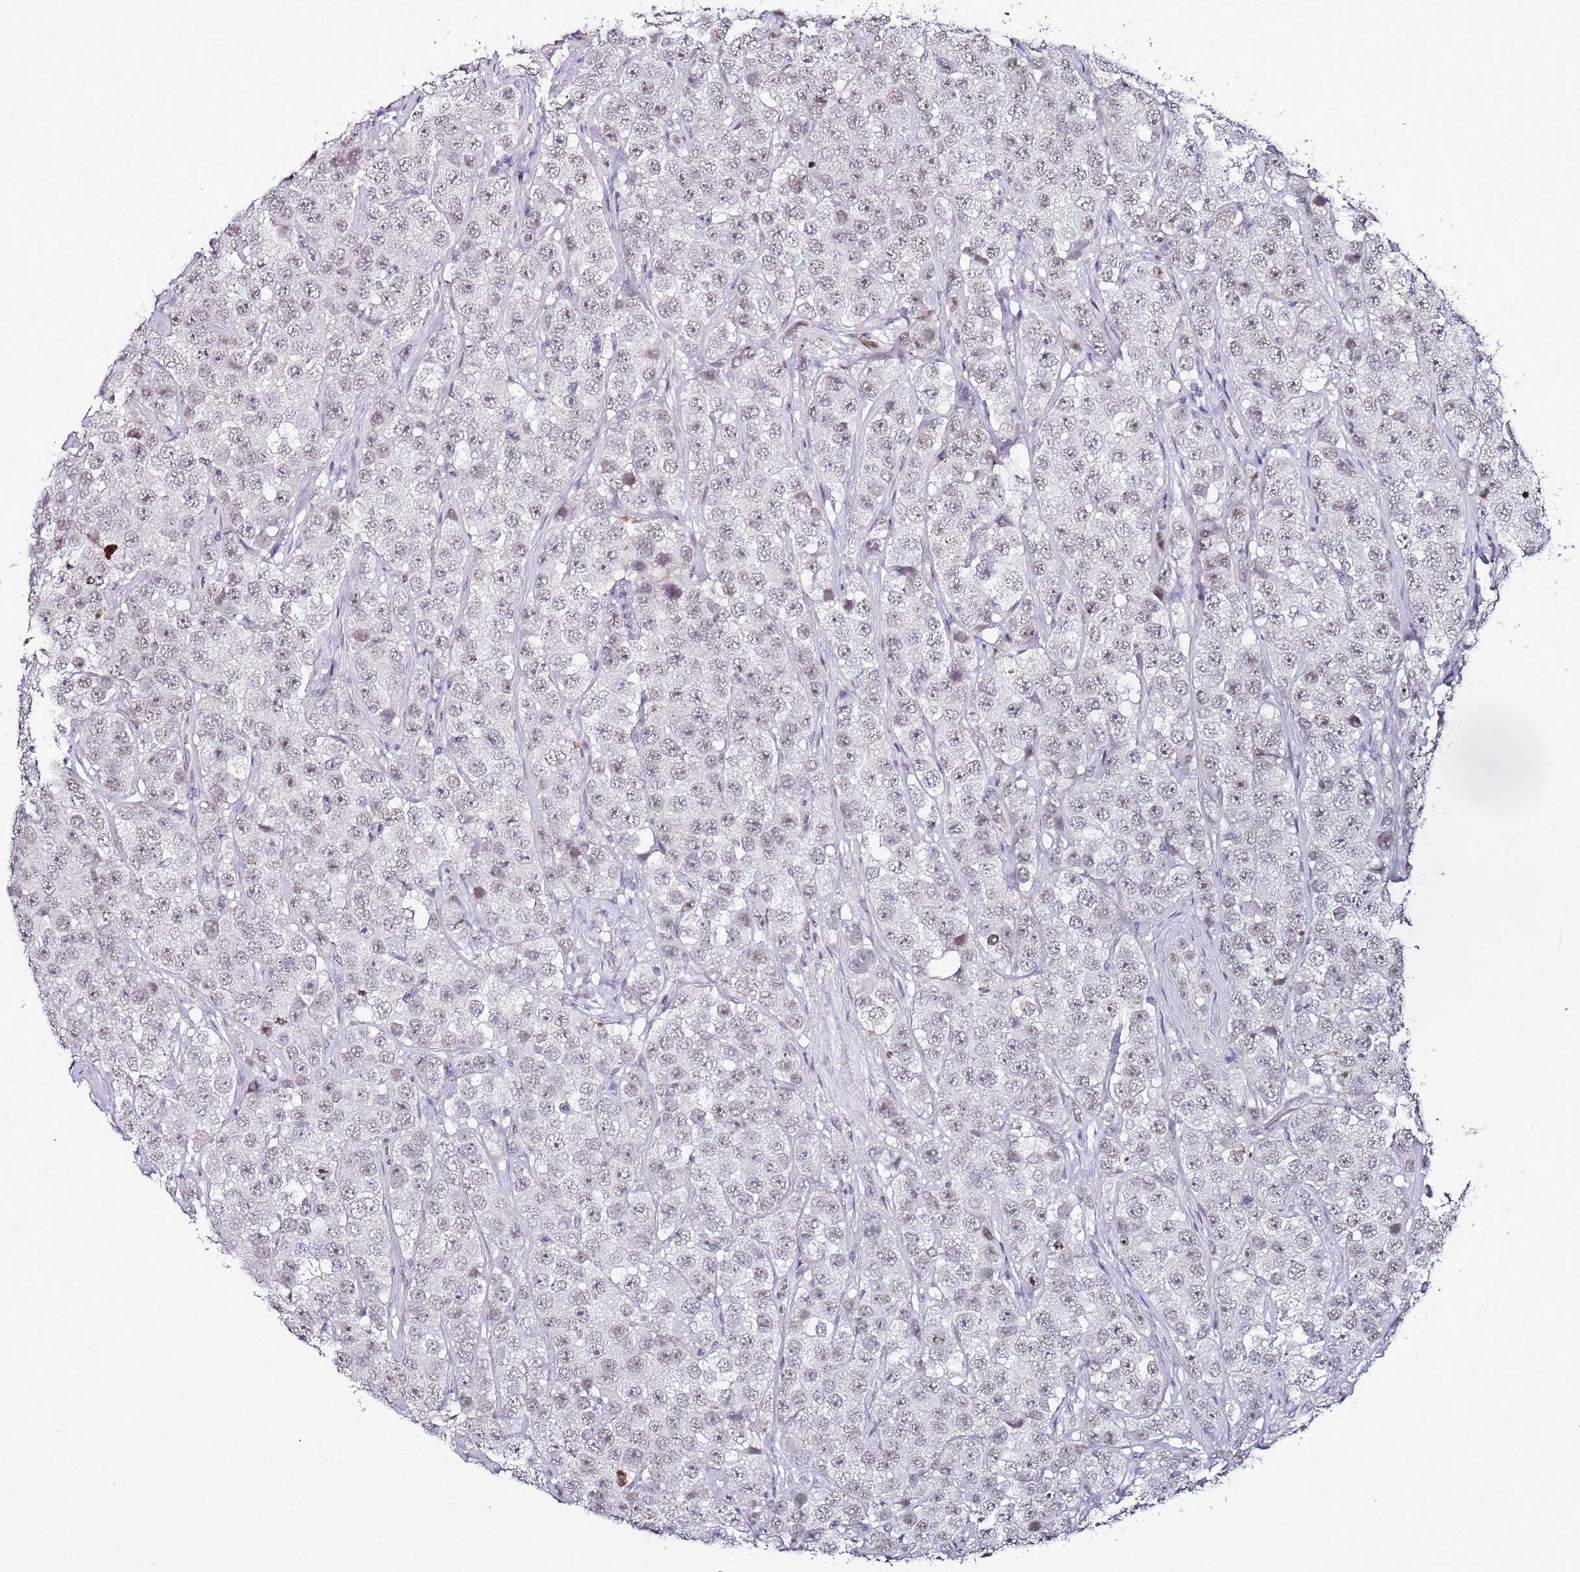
{"staining": {"intensity": "weak", "quantity": "<25%", "location": "nuclear"}, "tissue": "testis cancer", "cell_type": "Tumor cells", "image_type": "cancer", "snomed": [{"axis": "morphology", "description": "Seminoma, NOS"}, {"axis": "topography", "description": "Testis"}], "caption": "Immunohistochemical staining of human seminoma (testis) shows no significant expression in tumor cells. Brightfield microscopy of immunohistochemistry stained with DAB (3,3'-diaminobenzidine) (brown) and hematoxylin (blue), captured at high magnification.", "gene": "PSMA7", "patient": {"sex": "male", "age": 28}}